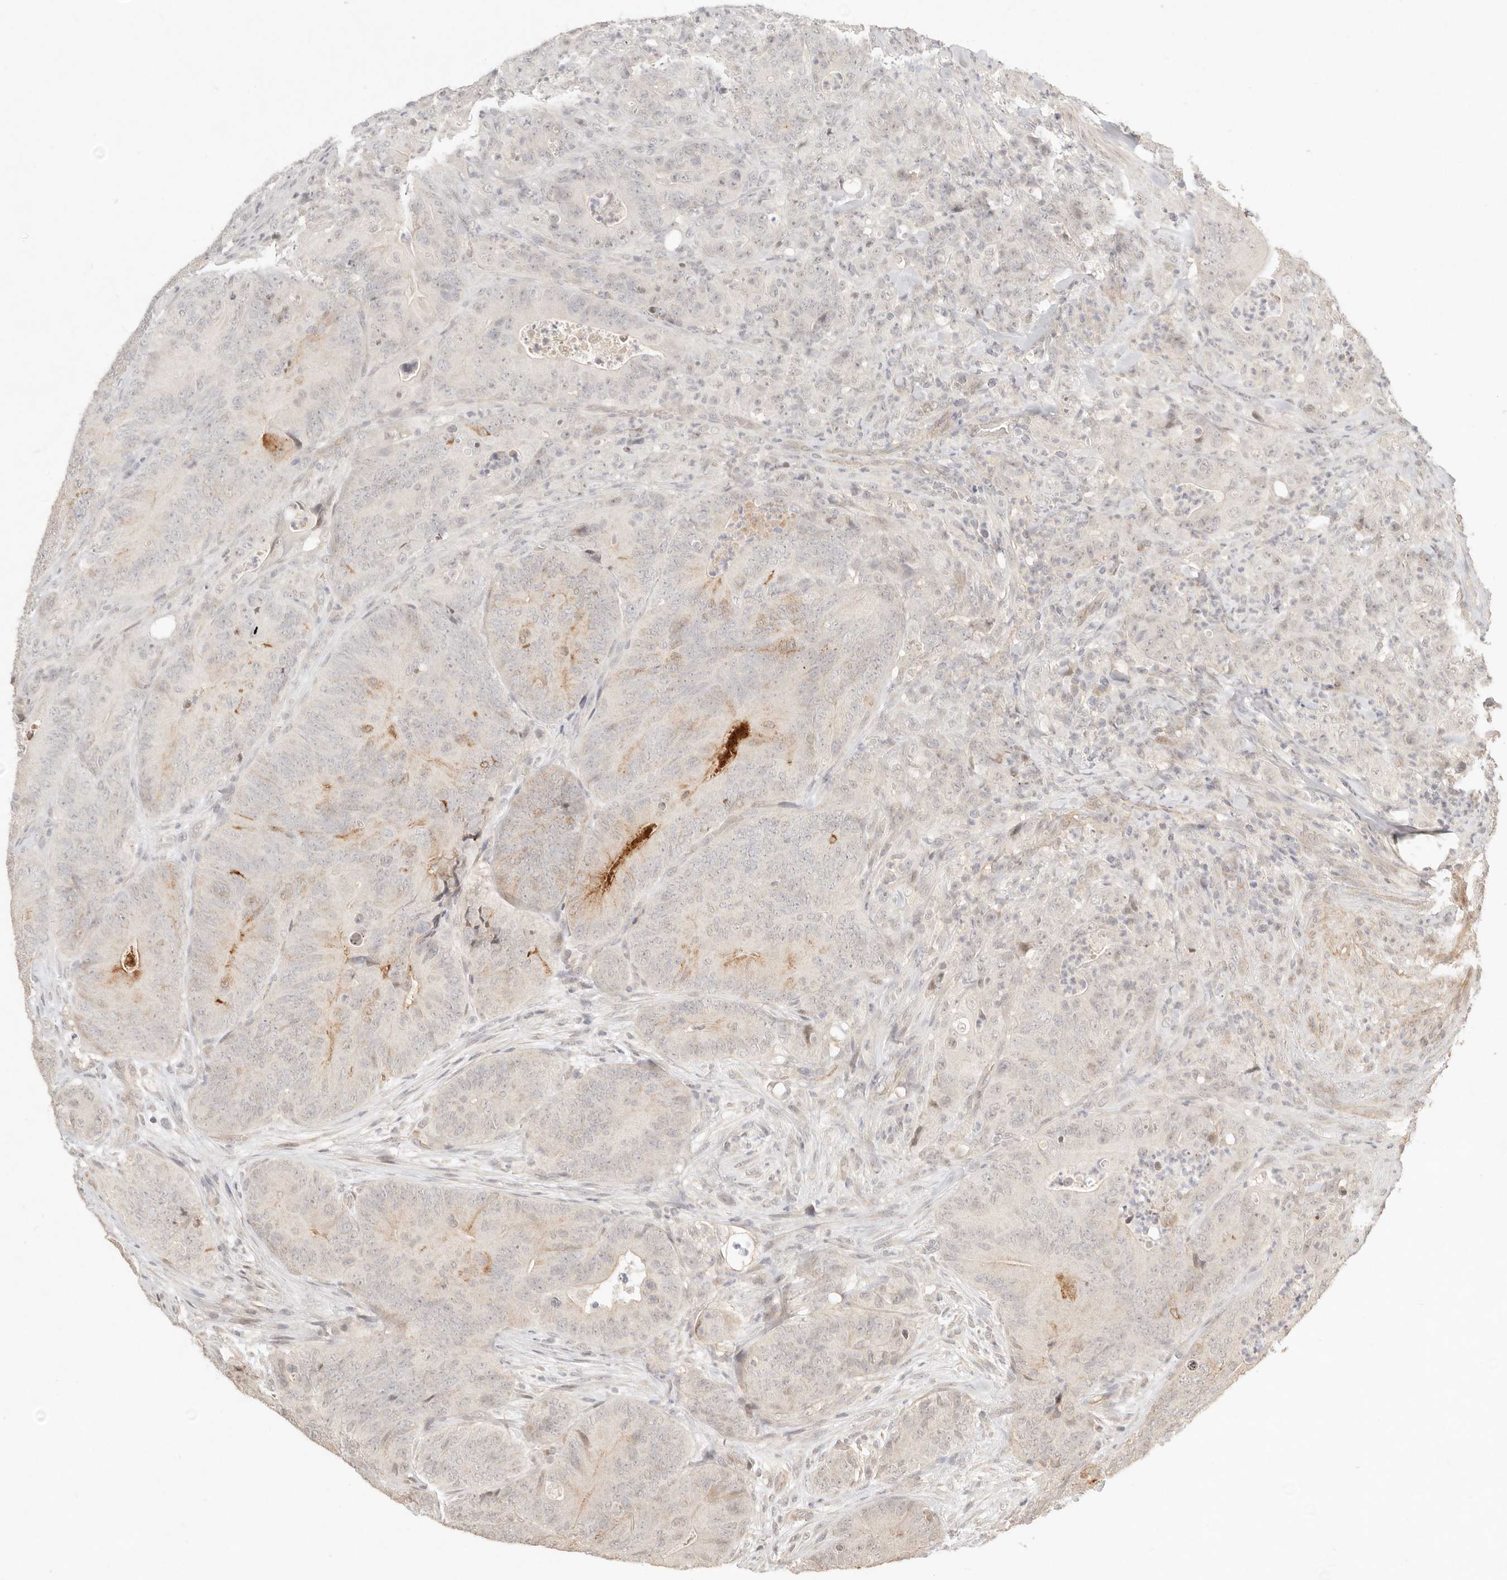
{"staining": {"intensity": "strong", "quantity": "<25%", "location": "cytoplasmic/membranous"}, "tissue": "colorectal cancer", "cell_type": "Tumor cells", "image_type": "cancer", "snomed": [{"axis": "morphology", "description": "Normal tissue, NOS"}, {"axis": "topography", "description": "Colon"}], "caption": "Human colorectal cancer stained with a protein marker reveals strong staining in tumor cells.", "gene": "MEP1A", "patient": {"sex": "female", "age": 82}}